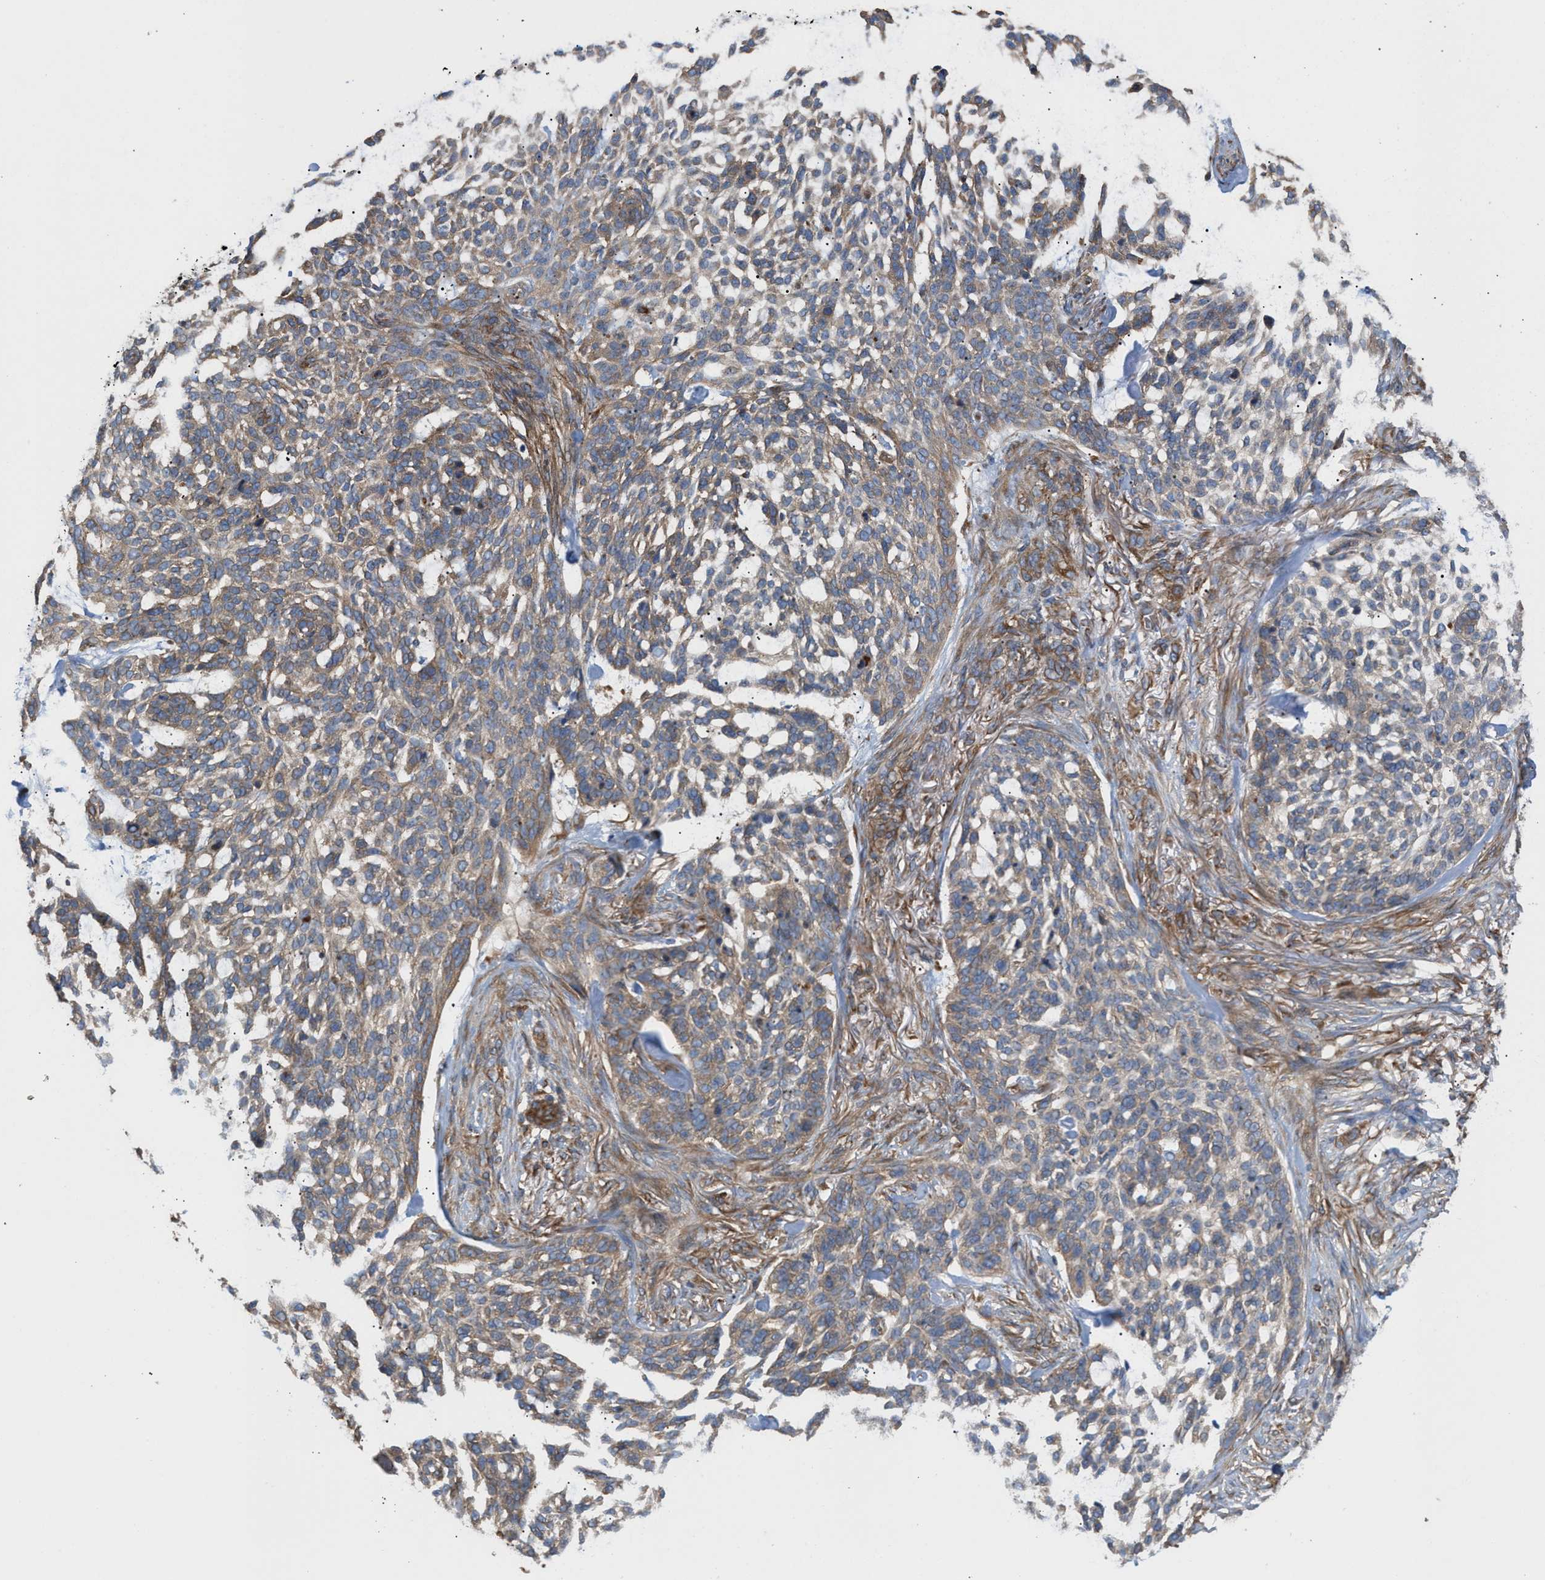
{"staining": {"intensity": "weak", "quantity": ">75%", "location": "cytoplasmic/membranous"}, "tissue": "skin cancer", "cell_type": "Tumor cells", "image_type": "cancer", "snomed": [{"axis": "morphology", "description": "Basal cell carcinoma"}, {"axis": "topography", "description": "Skin"}], "caption": "Tumor cells show low levels of weak cytoplasmic/membranous expression in approximately >75% of cells in skin cancer. (IHC, brightfield microscopy, high magnification).", "gene": "EPS15L1", "patient": {"sex": "female", "age": 64}}